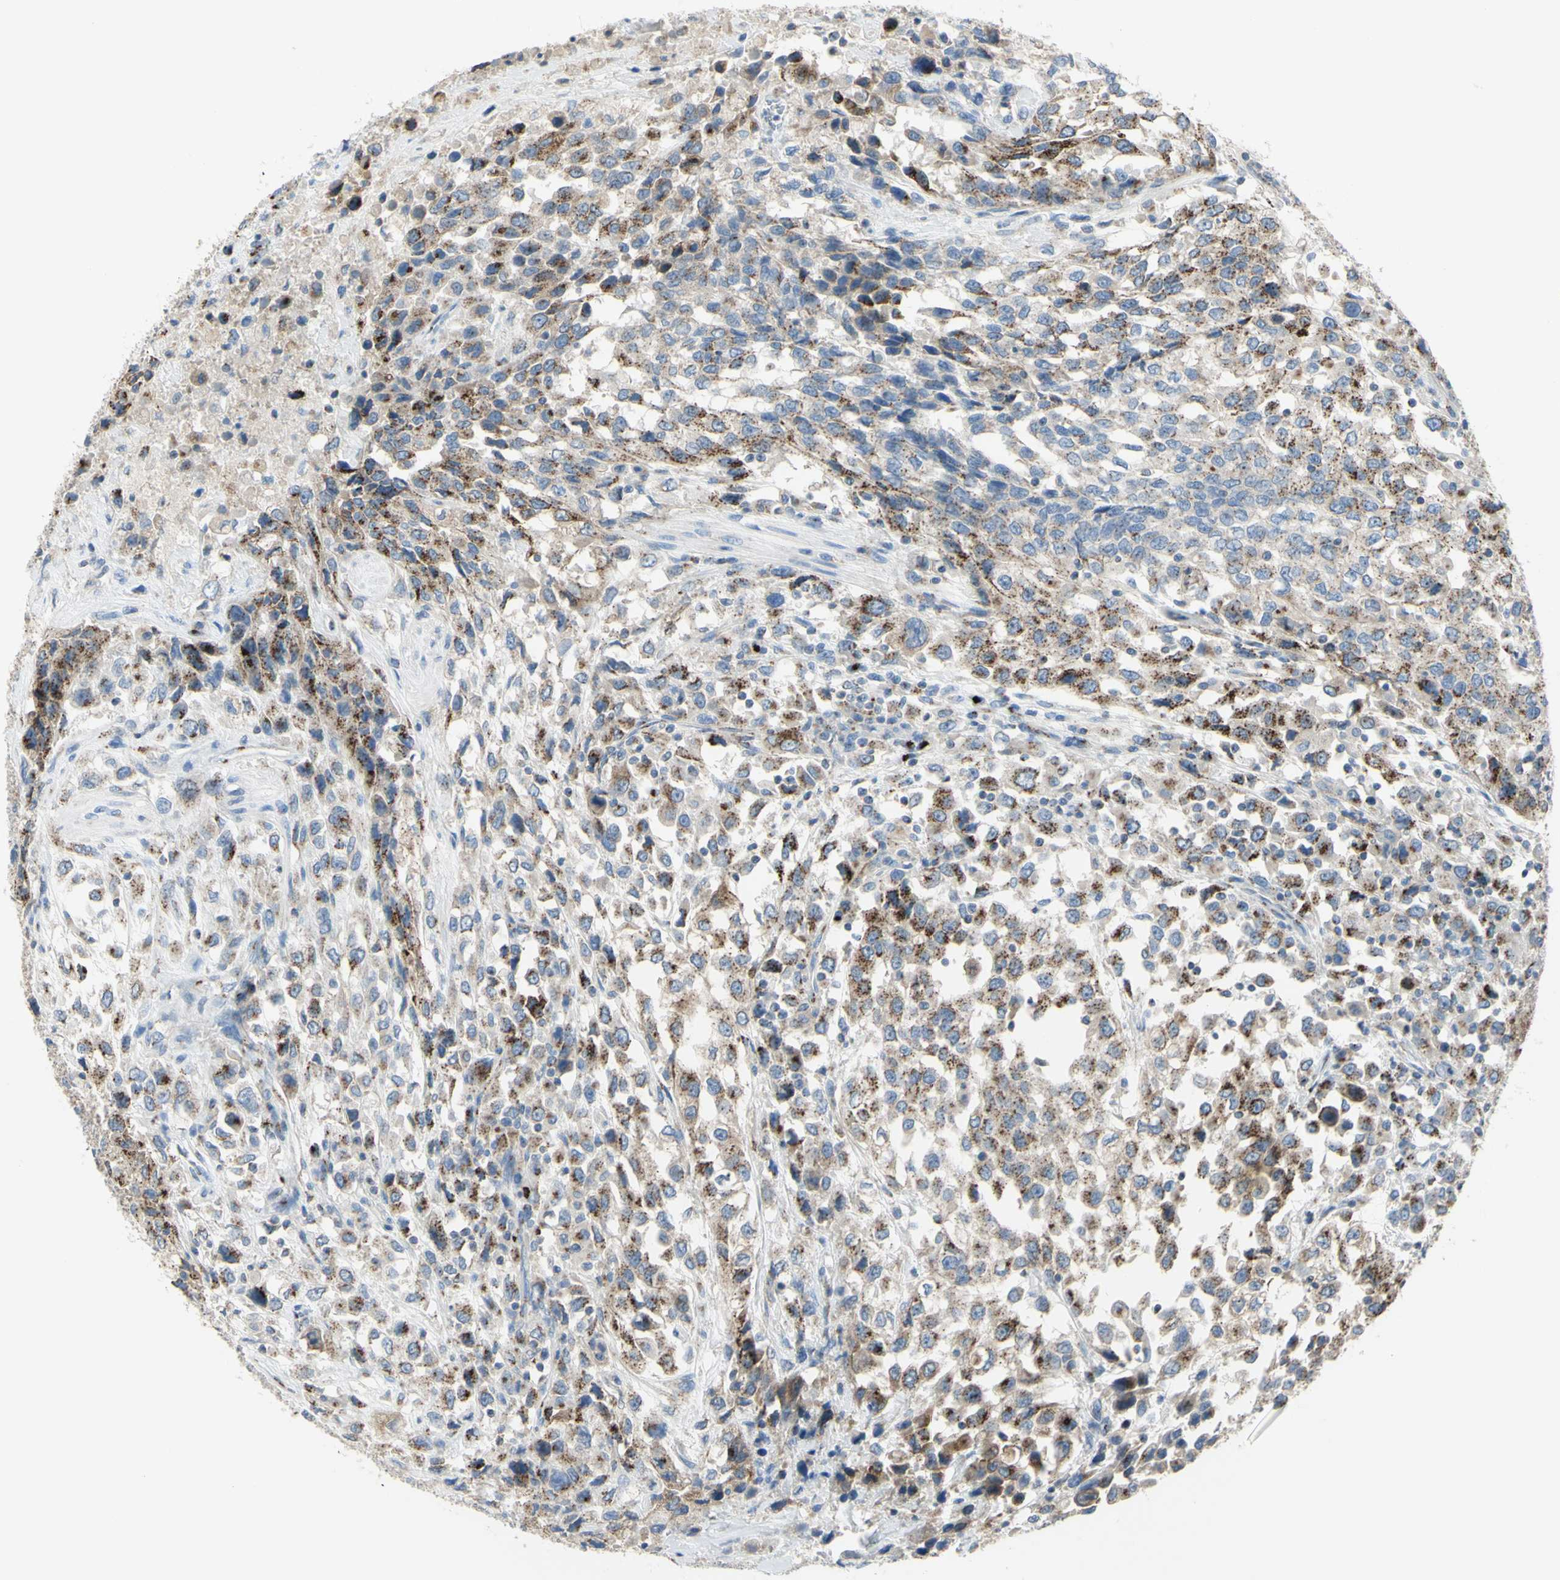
{"staining": {"intensity": "moderate", "quantity": ">75%", "location": "cytoplasmic/membranous"}, "tissue": "urothelial cancer", "cell_type": "Tumor cells", "image_type": "cancer", "snomed": [{"axis": "morphology", "description": "Urothelial carcinoma, High grade"}, {"axis": "topography", "description": "Urinary bladder"}], "caption": "Immunohistochemical staining of urothelial cancer exhibits medium levels of moderate cytoplasmic/membranous staining in approximately >75% of tumor cells.", "gene": "B4GALT3", "patient": {"sex": "female", "age": 80}}